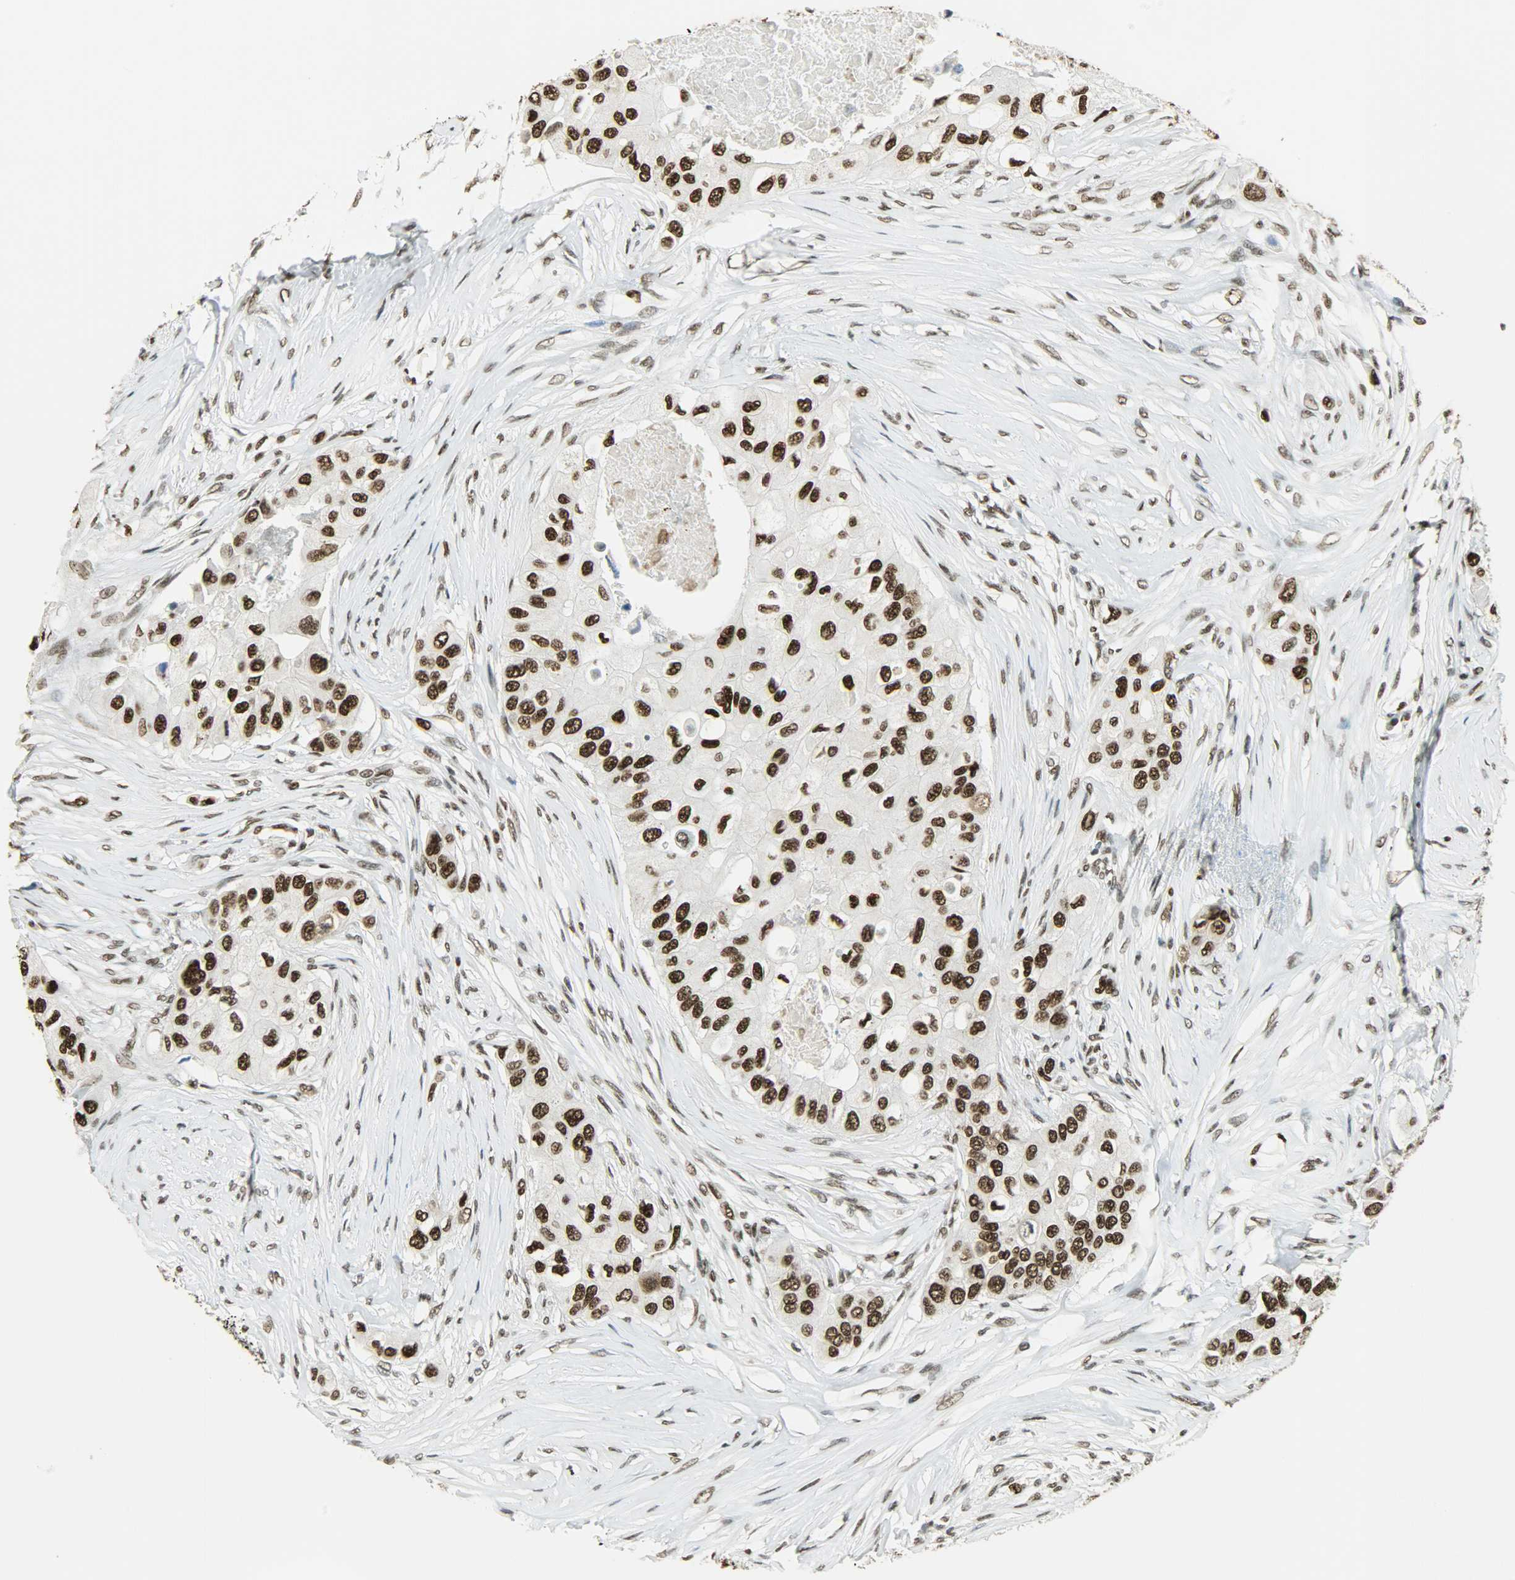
{"staining": {"intensity": "strong", "quantity": ">75%", "location": "nuclear"}, "tissue": "breast cancer", "cell_type": "Tumor cells", "image_type": "cancer", "snomed": [{"axis": "morphology", "description": "Normal tissue, NOS"}, {"axis": "morphology", "description": "Duct carcinoma"}, {"axis": "topography", "description": "Breast"}], "caption": "High-power microscopy captured an immunohistochemistry (IHC) photomicrograph of intraductal carcinoma (breast), revealing strong nuclear positivity in approximately >75% of tumor cells.", "gene": "MYEF2", "patient": {"sex": "female", "age": 49}}